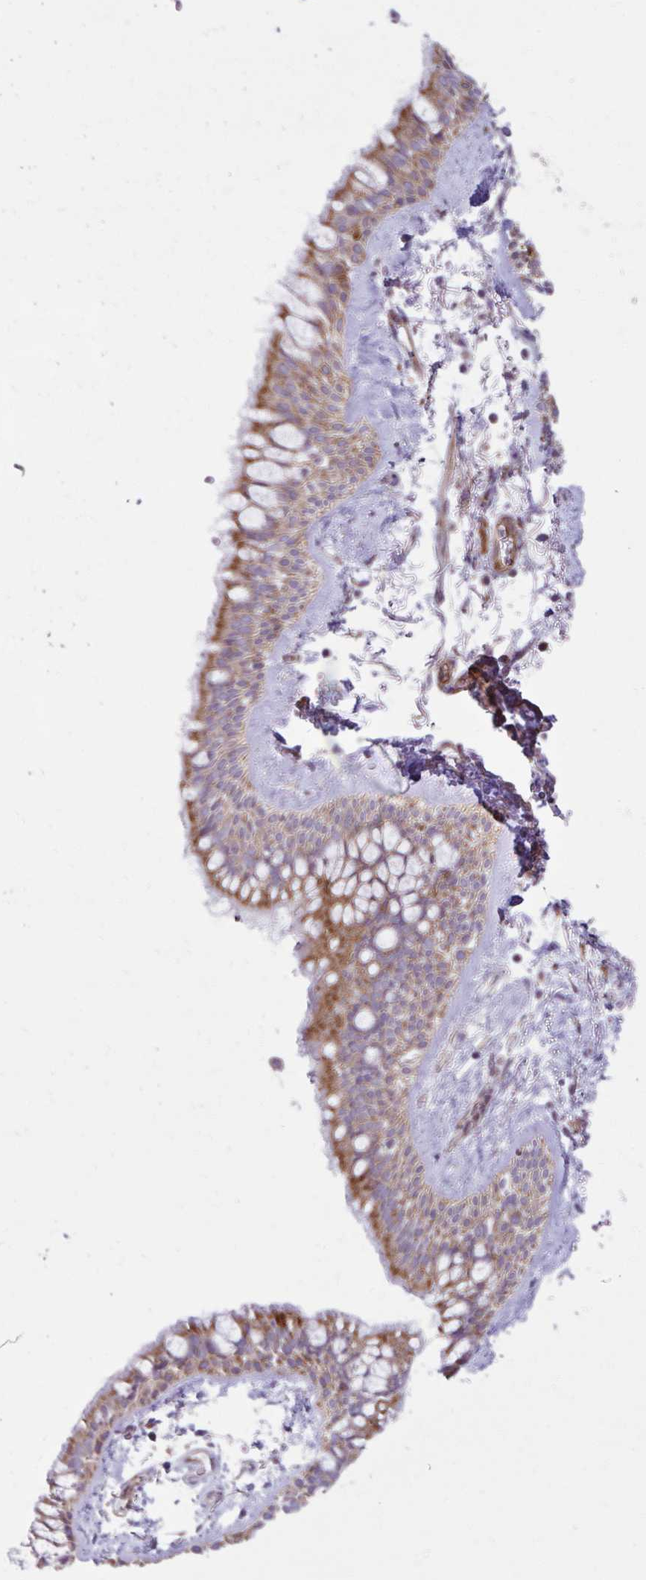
{"staining": {"intensity": "strong", "quantity": ">75%", "location": "cytoplasmic/membranous"}, "tissue": "bronchus", "cell_type": "Respiratory epithelial cells", "image_type": "normal", "snomed": [{"axis": "morphology", "description": "Normal tissue, NOS"}, {"axis": "topography", "description": "Bronchus"}], "caption": "IHC of unremarkable bronchus displays high levels of strong cytoplasmic/membranous expression in approximately >75% of respiratory epithelial cells.", "gene": "LIMS1", "patient": {"sex": "female", "age": 59}}